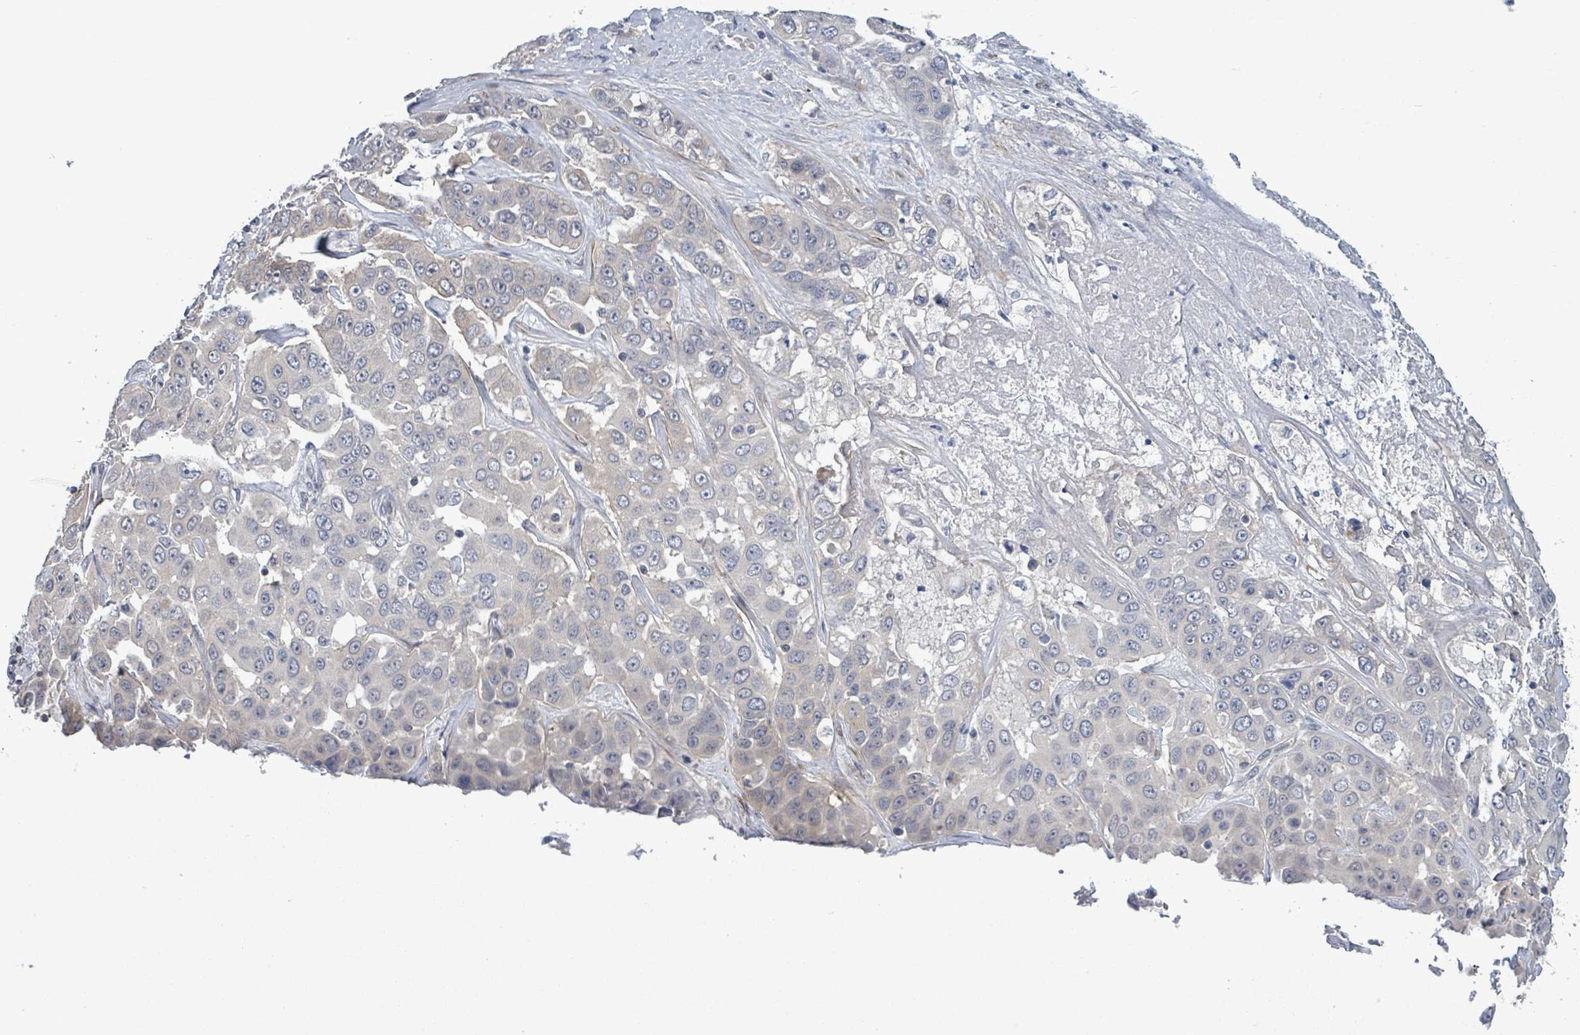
{"staining": {"intensity": "negative", "quantity": "none", "location": "none"}, "tissue": "liver cancer", "cell_type": "Tumor cells", "image_type": "cancer", "snomed": [{"axis": "morphology", "description": "Cholangiocarcinoma"}, {"axis": "topography", "description": "Liver"}], "caption": "Liver cancer (cholangiocarcinoma) was stained to show a protein in brown. There is no significant staining in tumor cells. The staining was performed using DAB to visualize the protein expression in brown, while the nuclei were stained in blue with hematoxylin (Magnification: 20x).", "gene": "AMMECR1", "patient": {"sex": "female", "age": 52}}